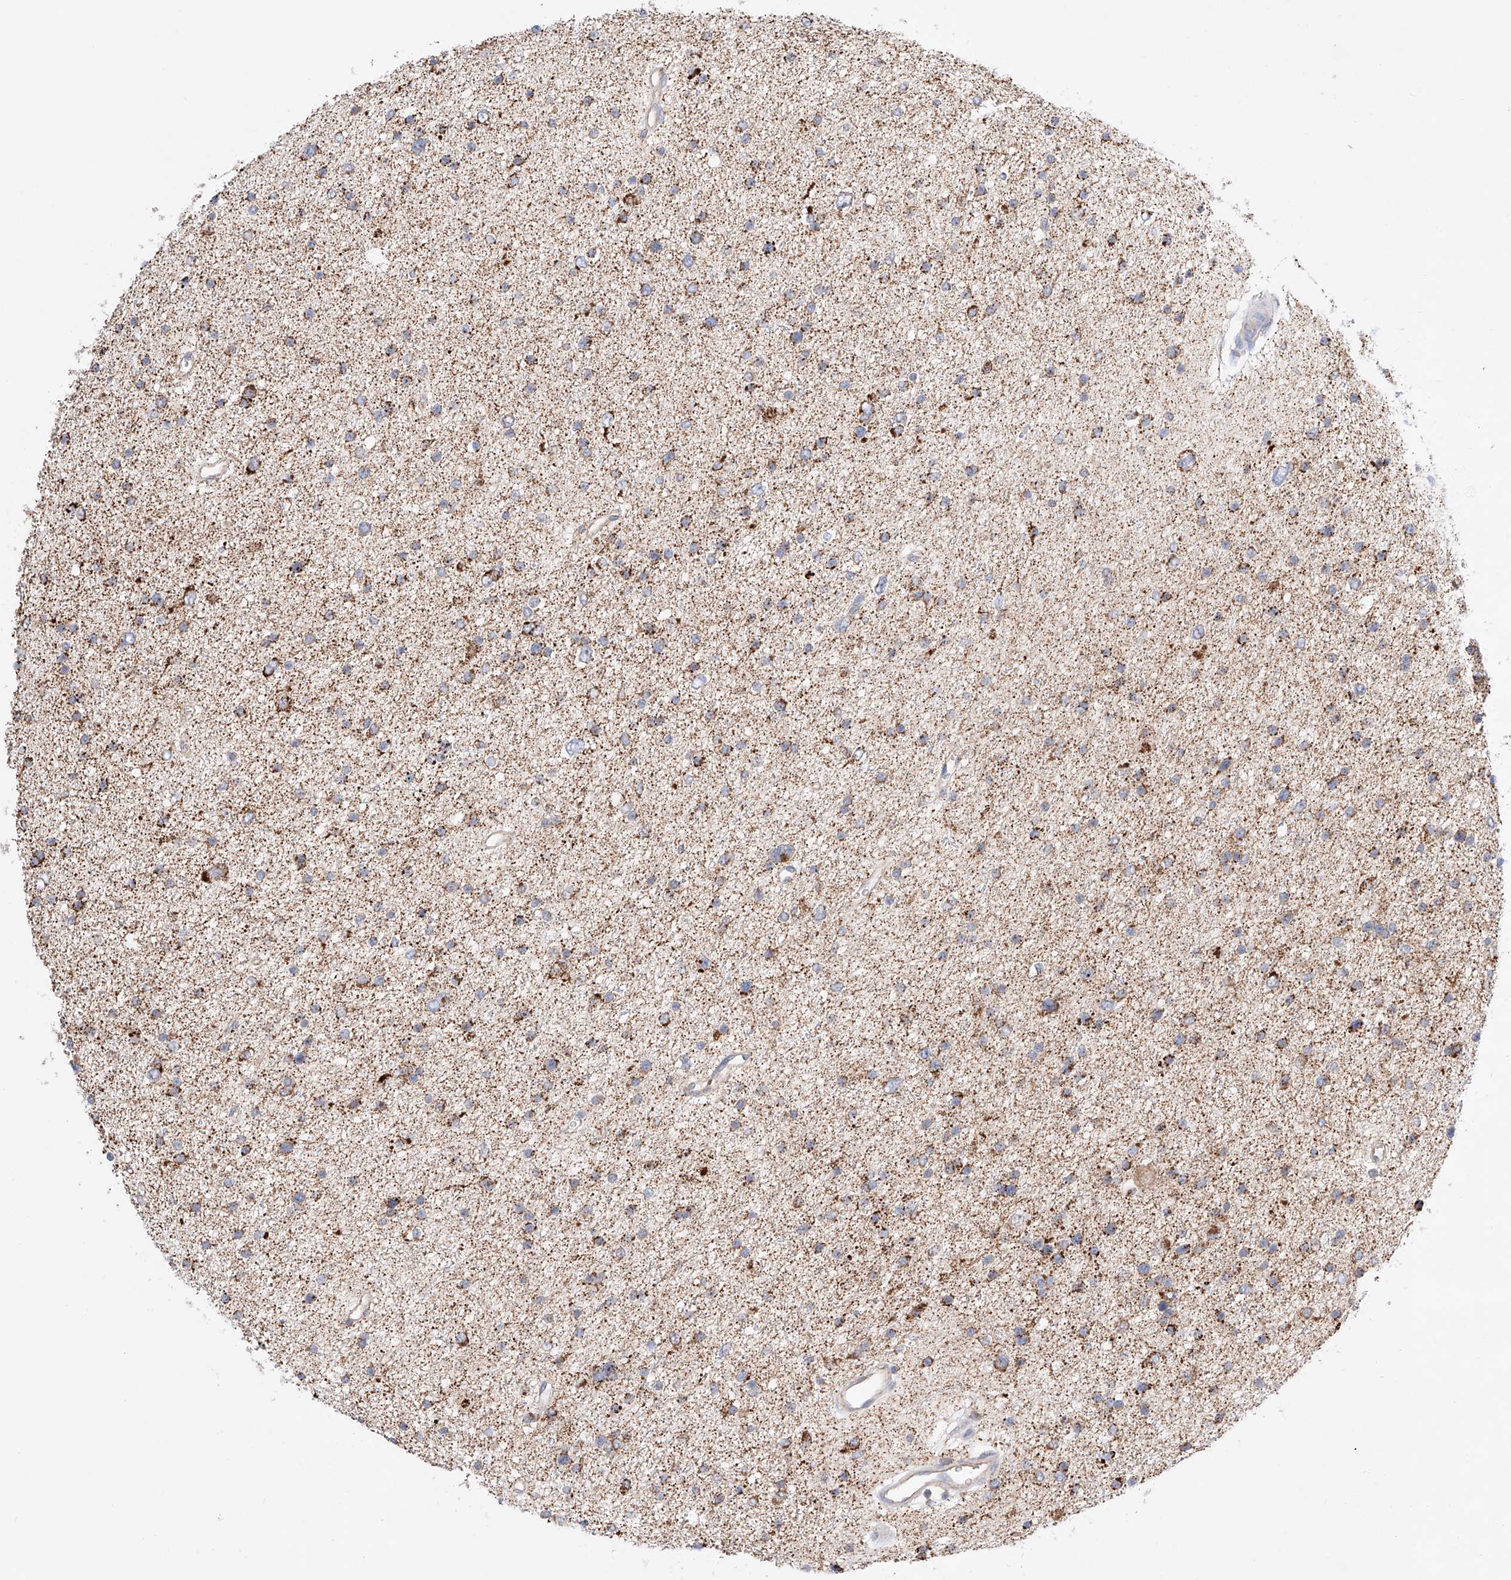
{"staining": {"intensity": "moderate", "quantity": "25%-75%", "location": "cytoplasmic/membranous"}, "tissue": "glioma", "cell_type": "Tumor cells", "image_type": "cancer", "snomed": [{"axis": "morphology", "description": "Glioma, malignant, Low grade"}, {"axis": "topography", "description": "Brain"}], "caption": "Immunohistochemistry (IHC) of glioma exhibits medium levels of moderate cytoplasmic/membranous positivity in about 25%-75% of tumor cells. Using DAB (3,3'-diaminobenzidine) (brown) and hematoxylin (blue) stains, captured at high magnification using brightfield microscopy.", "gene": "KTI12", "patient": {"sex": "female", "age": 37}}